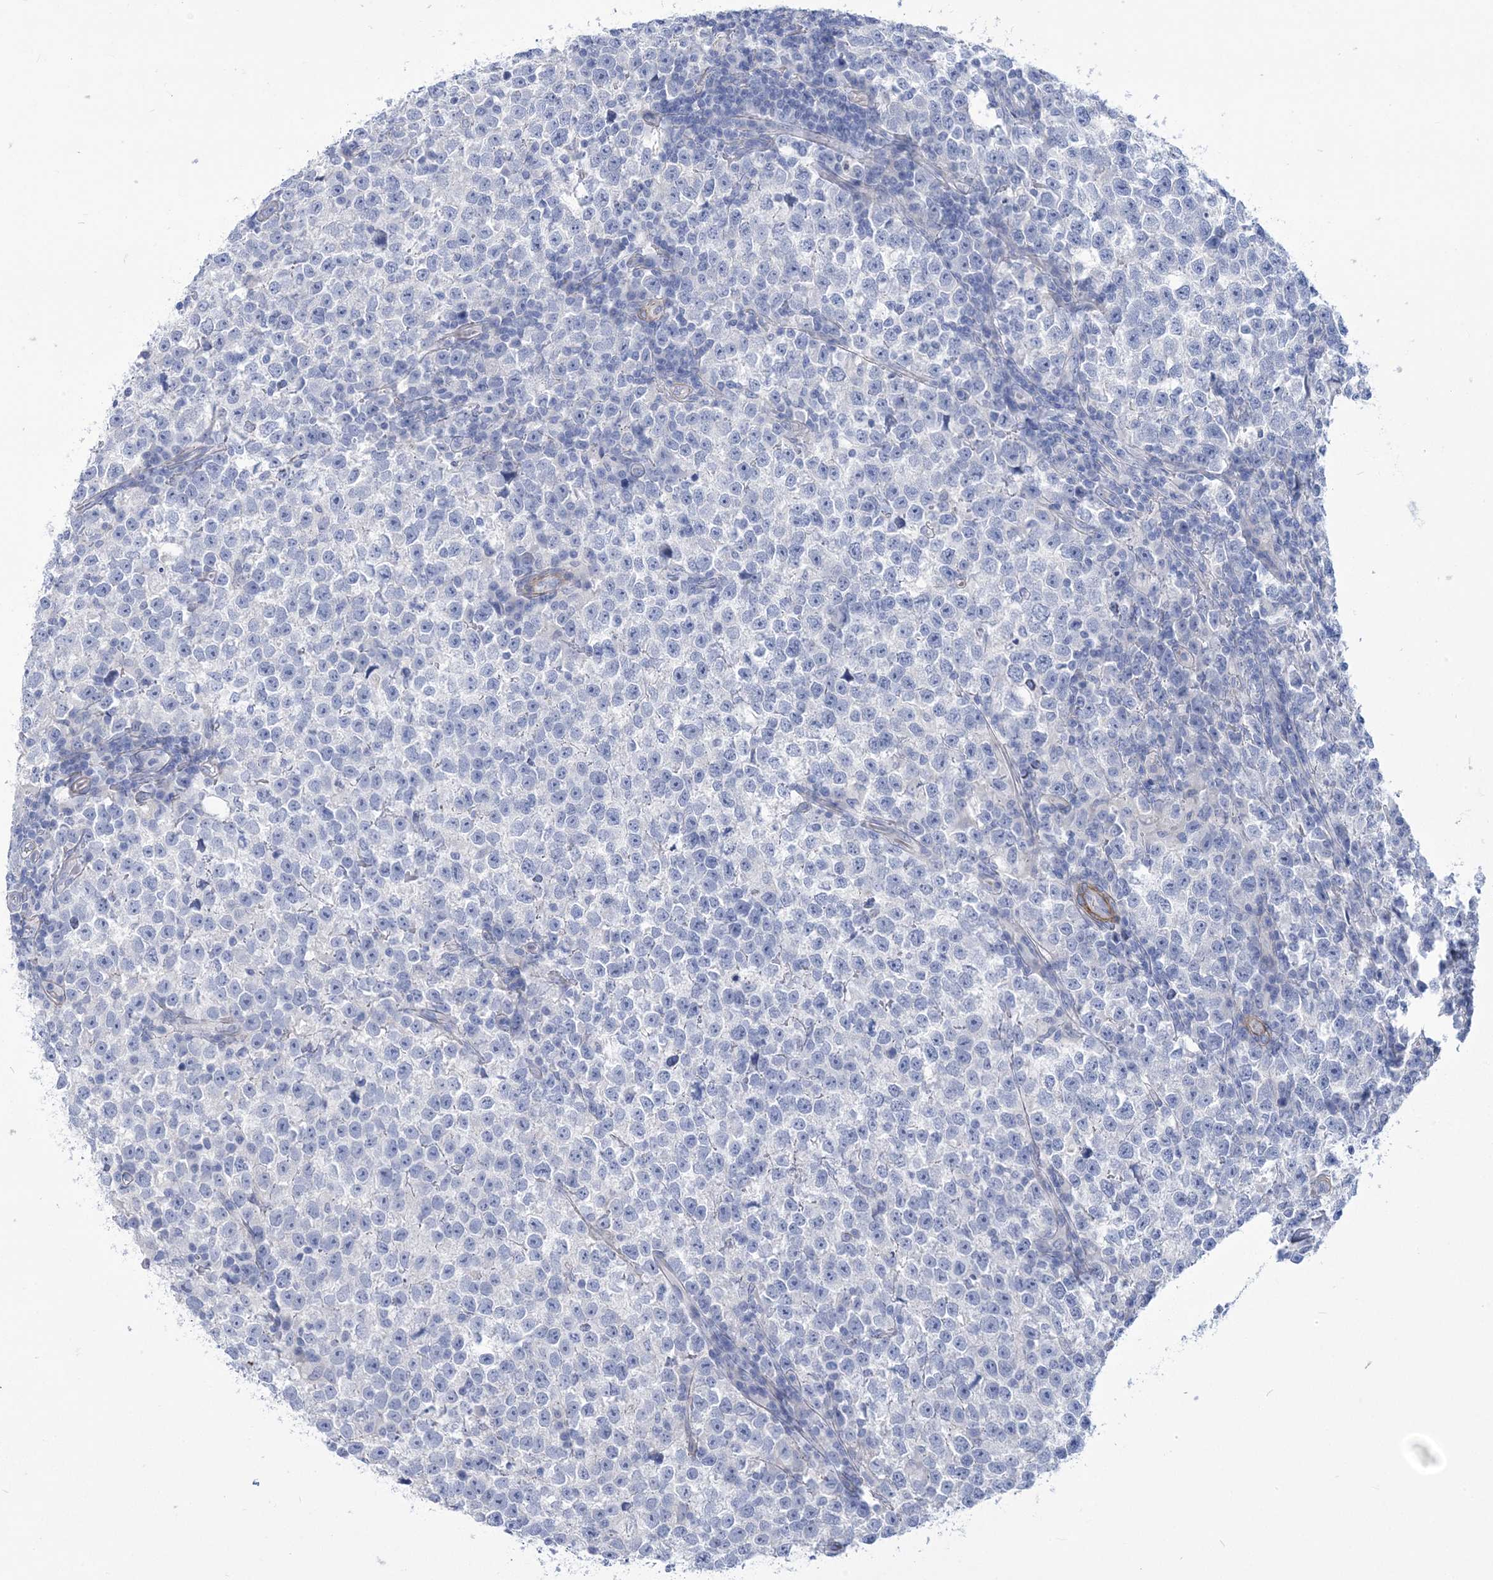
{"staining": {"intensity": "negative", "quantity": "none", "location": "none"}, "tissue": "testis cancer", "cell_type": "Tumor cells", "image_type": "cancer", "snomed": [{"axis": "morphology", "description": "Normal tissue, NOS"}, {"axis": "morphology", "description": "Seminoma, NOS"}, {"axis": "topography", "description": "Testis"}], "caption": "The immunohistochemistry (IHC) histopathology image has no significant staining in tumor cells of seminoma (testis) tissue.", "gene": "WDR74", "patient": {"sex": "male", "age": 43}}